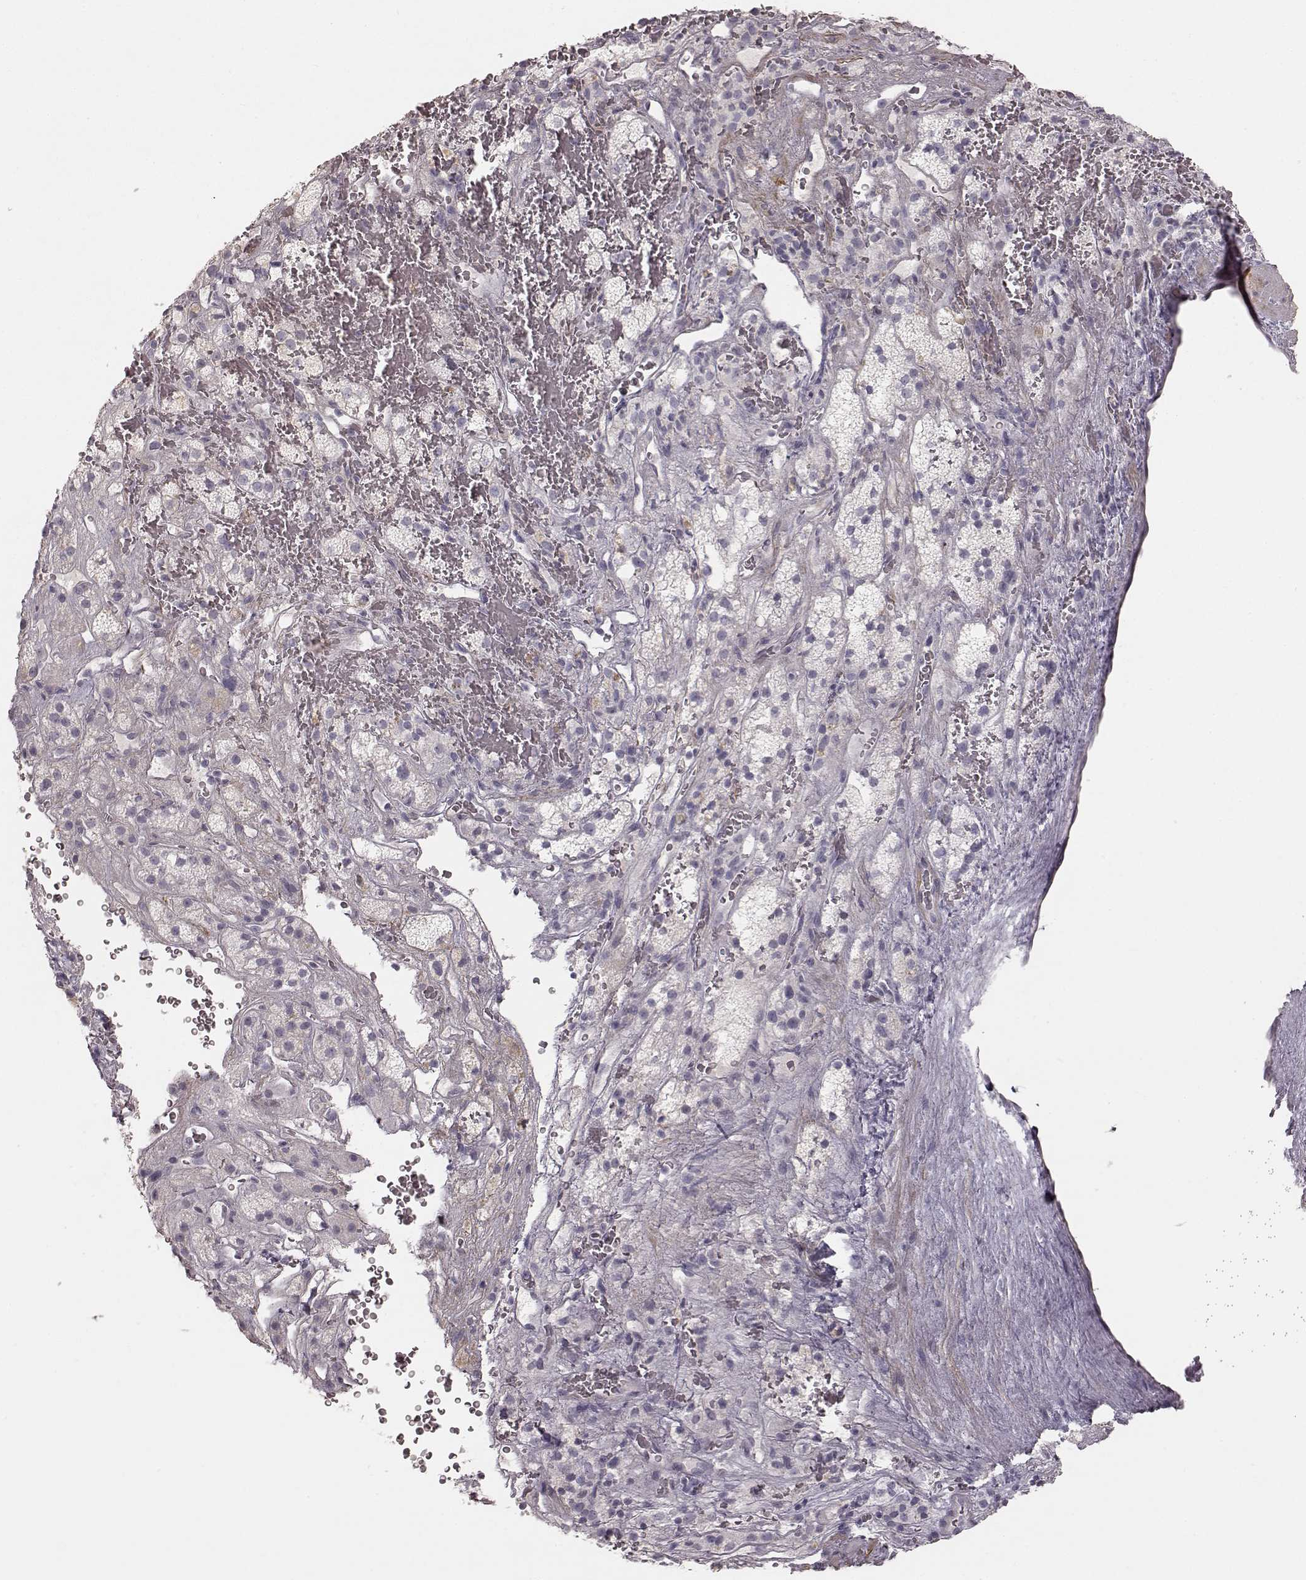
{"staining": {"intensity": "negative", "quantity": "none", "location": "none"}, "tissue": "adrenal gland", "cell_type": "Glandular cells", "image_type": "normal", "snomed": [{"axis": "morphology", "description": "Normal tissue, NOS"}, {"axis": "topography", "description": "Adrenal gland"}], "caption": "DAB immunohistochemical staining of unremarkable human adrenal gland shows no significant expression in glandular cells.", "gene": "PRLHR", "patient": {"sex": "male", "age": 57}}